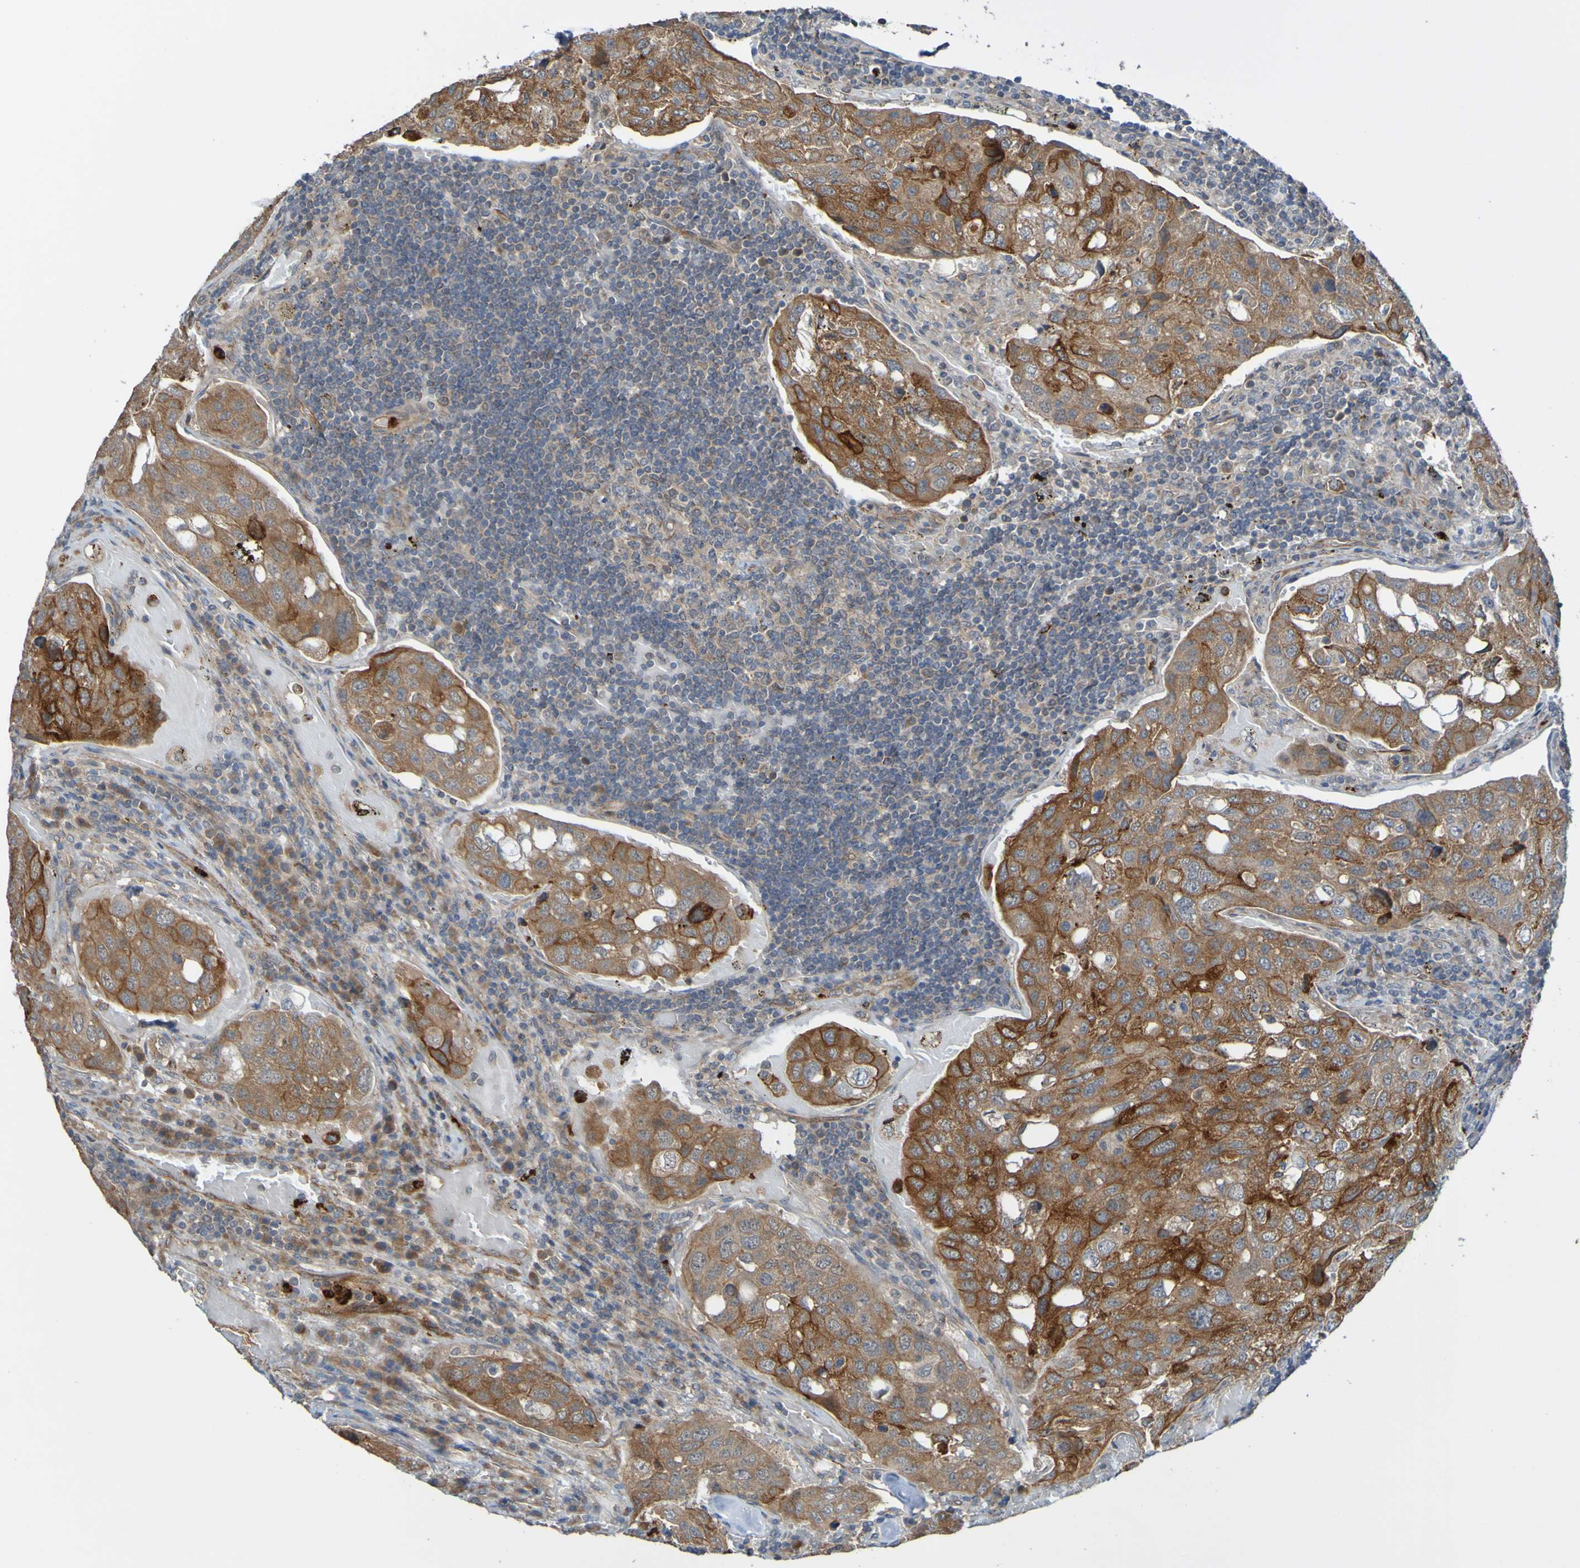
{"staining": {"intensity": "moderate", "quantity": ">75%", "location": "cytoplasmic/membranous"}, "tissue": "urothelial cancer", "cell_type": "Tumor cells", "image_type": "cancer", "snomed": [{"axis": "morphology", "description": "Urothelial carcinoma, High grade"}, {"axis": "topography", "description": "Lymph node"}, {"axis": "topography", "description": "Urinary bladder"}], "caption": "Immunohistochemistry (IHC) image of urothelial cancer stained for a protein (brown), which reveals medium levels of moderate cytoplasmic/membranous staining in approximately >75% of tumor cells.", "gene": "ST8SIA6", "patient": {"sex": "male", "age": 51}}